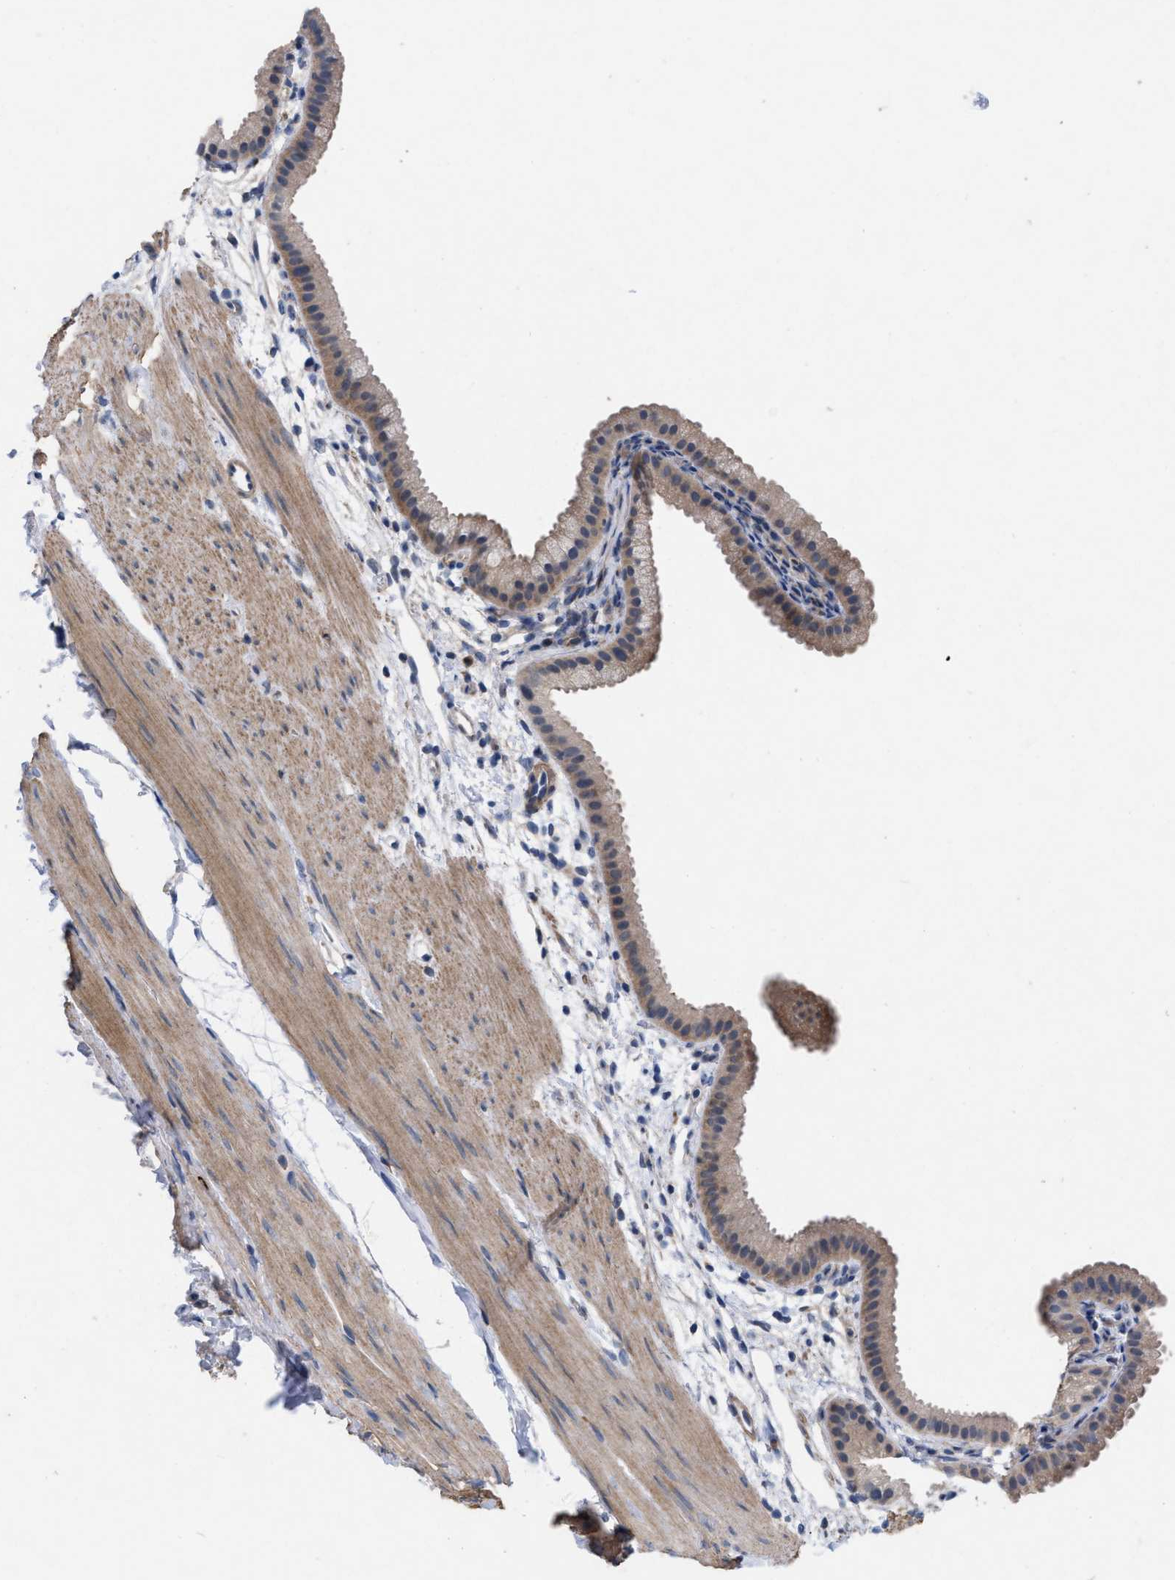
{"staining": {"intensity": "weak", "quantity": ">75%", "location": "cytoplasmic/membranous"}, "tissue": "gallbladder", "cell_type": "Glandular cells", "image_type": "normal", "snomed": [{"axis": "morphology", "description": "Normal tissue, NOS"}, {"axis": "topography", "description": "Gallbladder"}], "caption": "Immunohistochemistry photomicrograph of unremarkable gallbladder stained for a protein (brown), which demonstrates low levels of weak cytoplasmic/membranous expression in about >75% of glandular cells.", "gene": "TMEM131", "patient": {"sex": "female", "age": 64}}